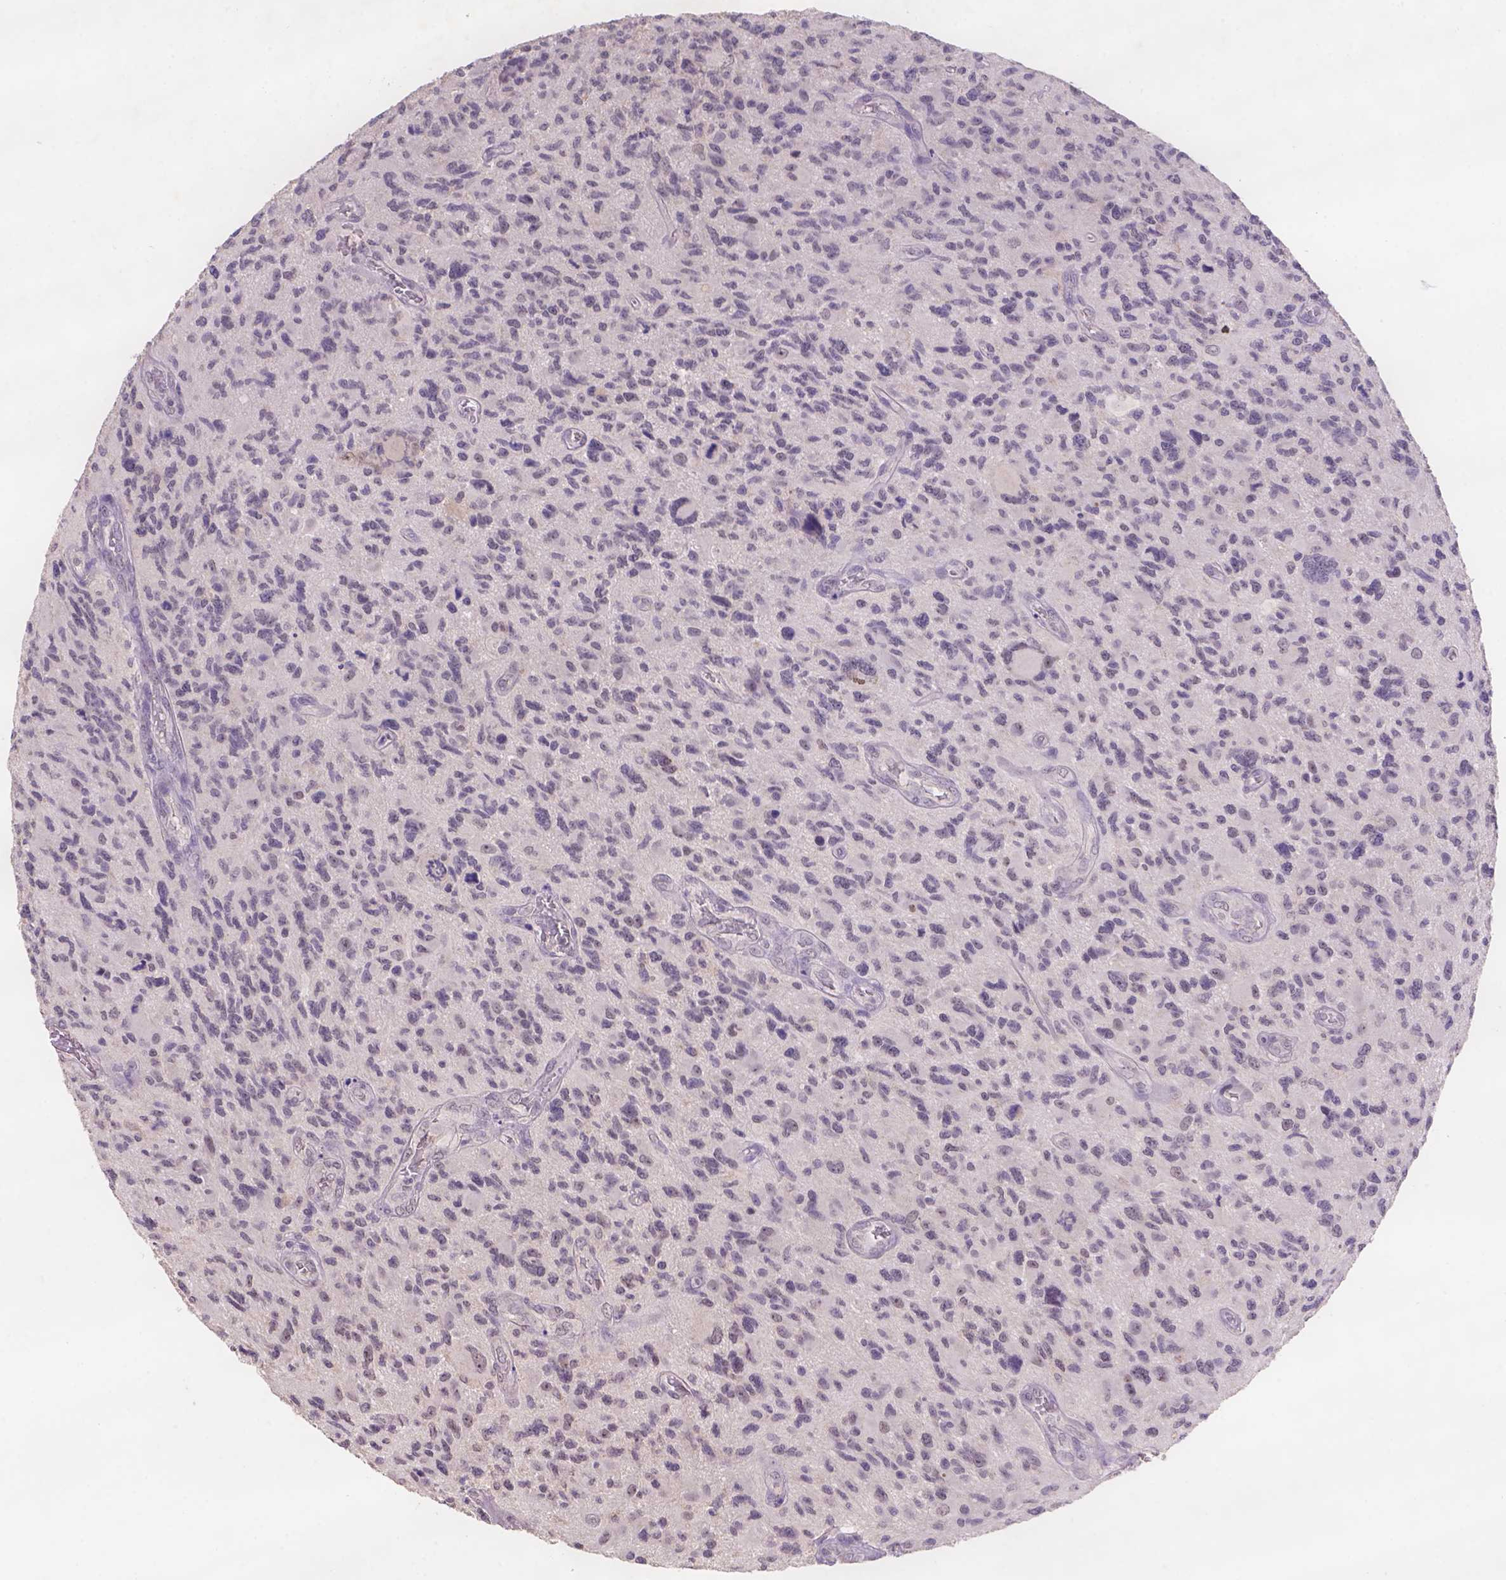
{"staining": {"intensity": "weak", "quantity": "25%-75%", "location": "nuclear"}, "tissue": "glioma", "cell_type": "Tumor cells", "image_type": "cancer", "snomed": [{"axis": "morphology", "description": "Glioma, malignant, NOS"}, {"axis": "morphology", "description": "Glioma, malignant, High grade"}, {"axis": "topography", "description": "Brain"}], "caption": "The micrograph reveals immunohistochemical staining of glioma (malignant). There is weak nuclear expression is seen in about 25%-75% of tumor cells. Nuclei are stained in blue.", "gene": "SCML4", "patient": {"sex": "female", "age": 71}}